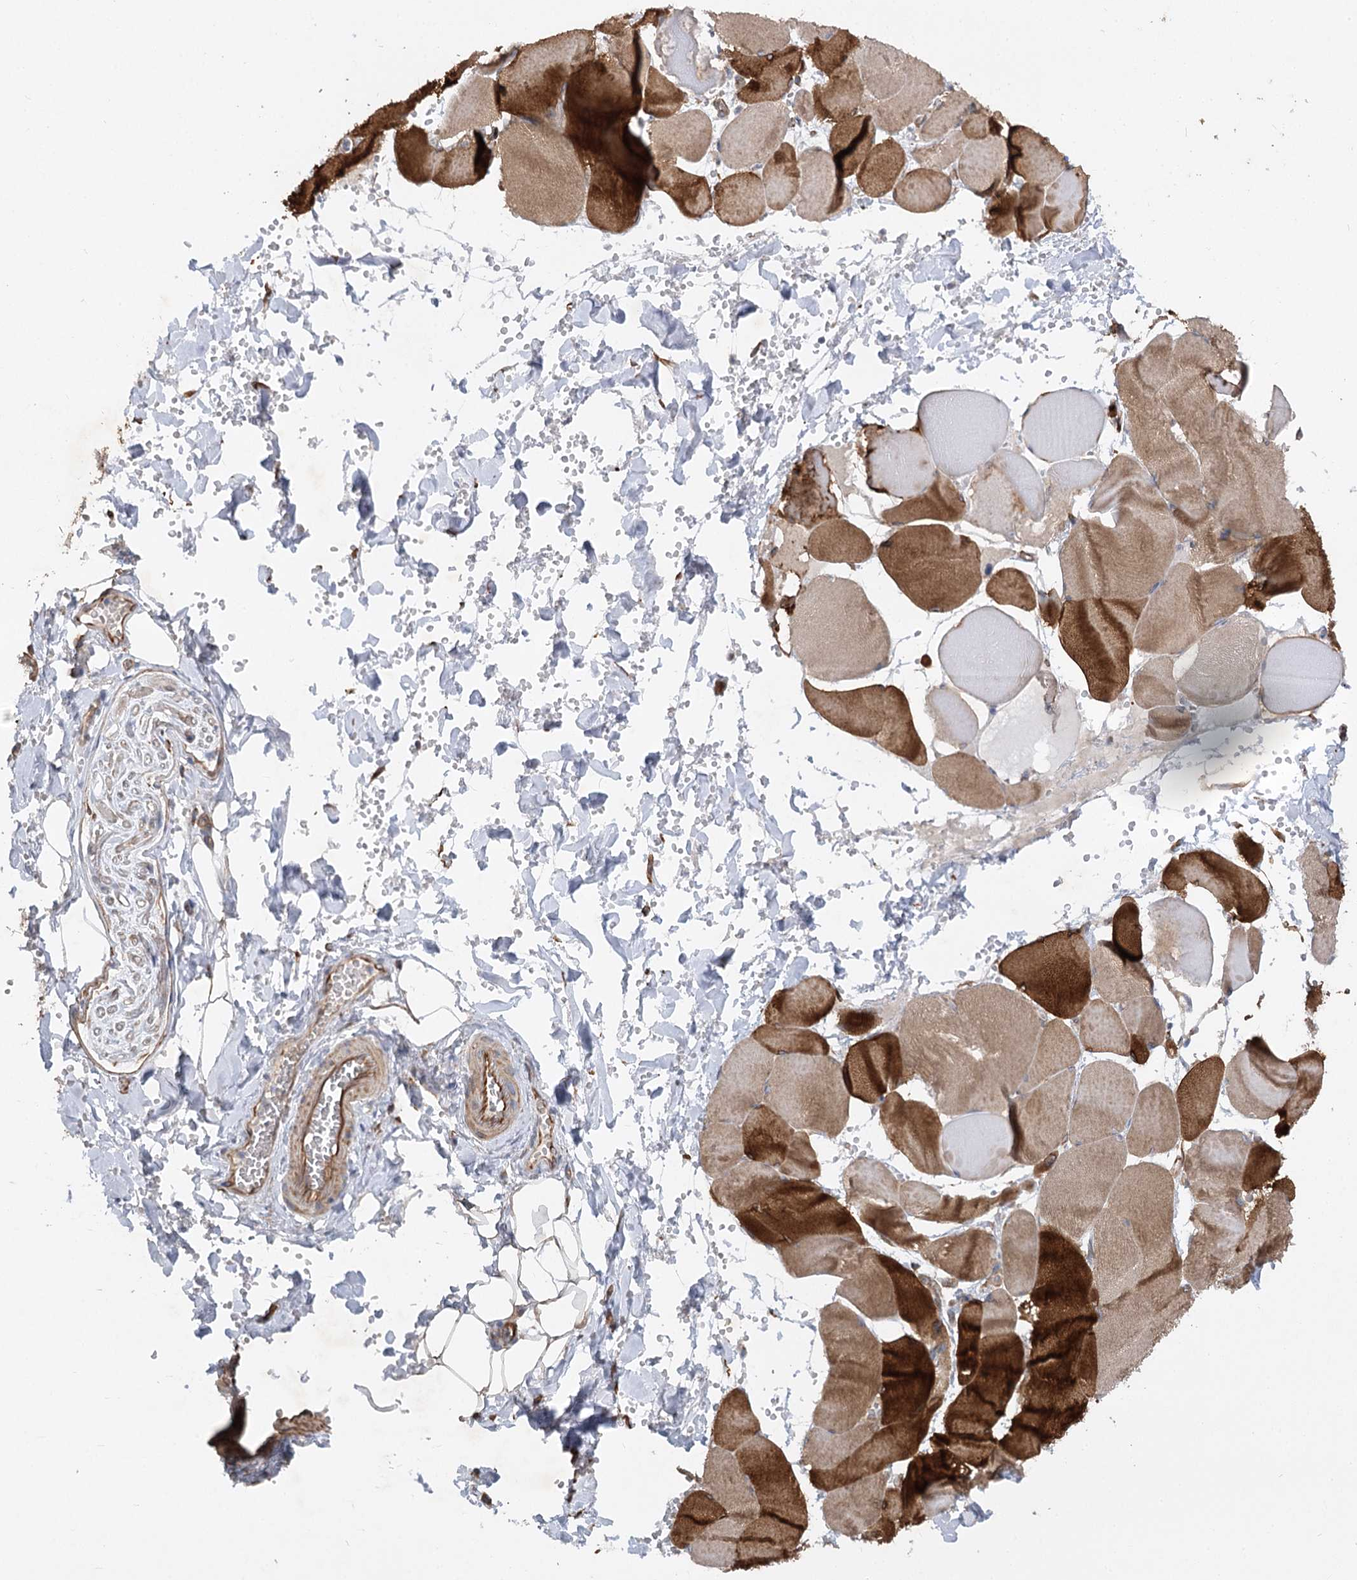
{"staining": {"intensity": "negative", "quantity": "none", "location": "none"}, "tissue": "adipose tissue", "cell_type": "Adipocytes", "image_type": "normal", "snomed": [{"axis": "morphology", "description": "Normal tissue, NOS"}, {"axis": "topography", "description": "Skeletal muscle"}, {"axis": "topography", "description": "Peripheral nerve tissue"}], "caption": "The IHC micrograph has no significant staining in adipocytes of adipose tissue. Nuclei are stained in blue.", "gene": "KIAA0825", "patient": {"sex": "female", "age": 55}}